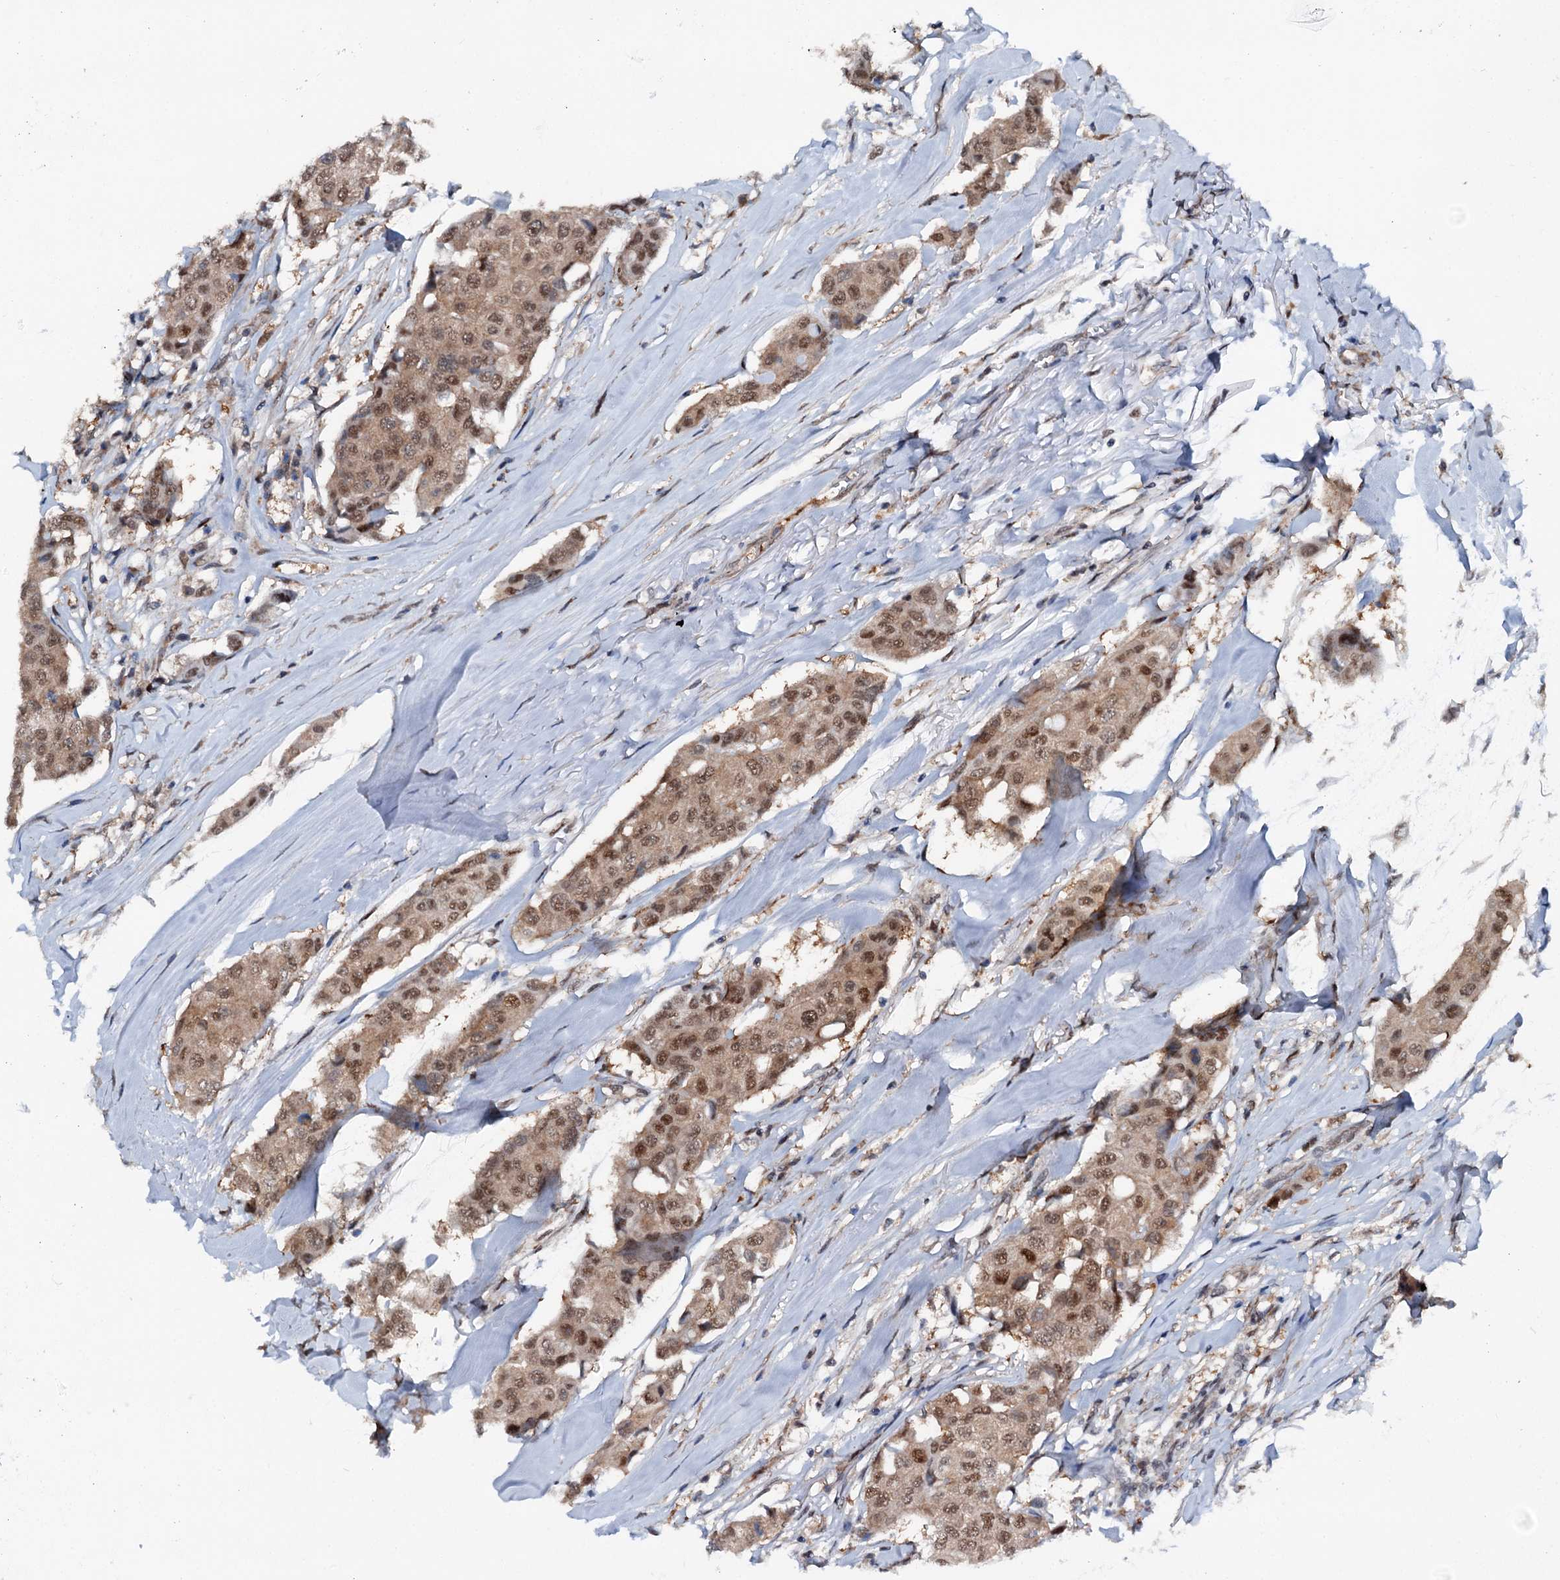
{"staining": {"intensity": "moderate", "quantity": ">75%", "location": "cytoplasmic/membranous,nuclear"}, "tissue": "breast cancer", "cell_type": "Tumor cells", "image_type": "cancer", "snomed": [{"axis": "morphology", "description": "Duct carcinoma"}, {"axis": "topography", "description": "Breast"}], "caption": "Breast cancer (invasive ductal carcinoma) stained for a protein shows moderate cytoplasmic/membranous and nuclear positivity in tumor cells. The staining was performed using DAB to visualize the protein expression in brown, while the nuclei were stained in blue with hematoxylin (Magnification: 20x).", "gene": "PSMD13", "patient": {"sex": "female", "age": 80}}